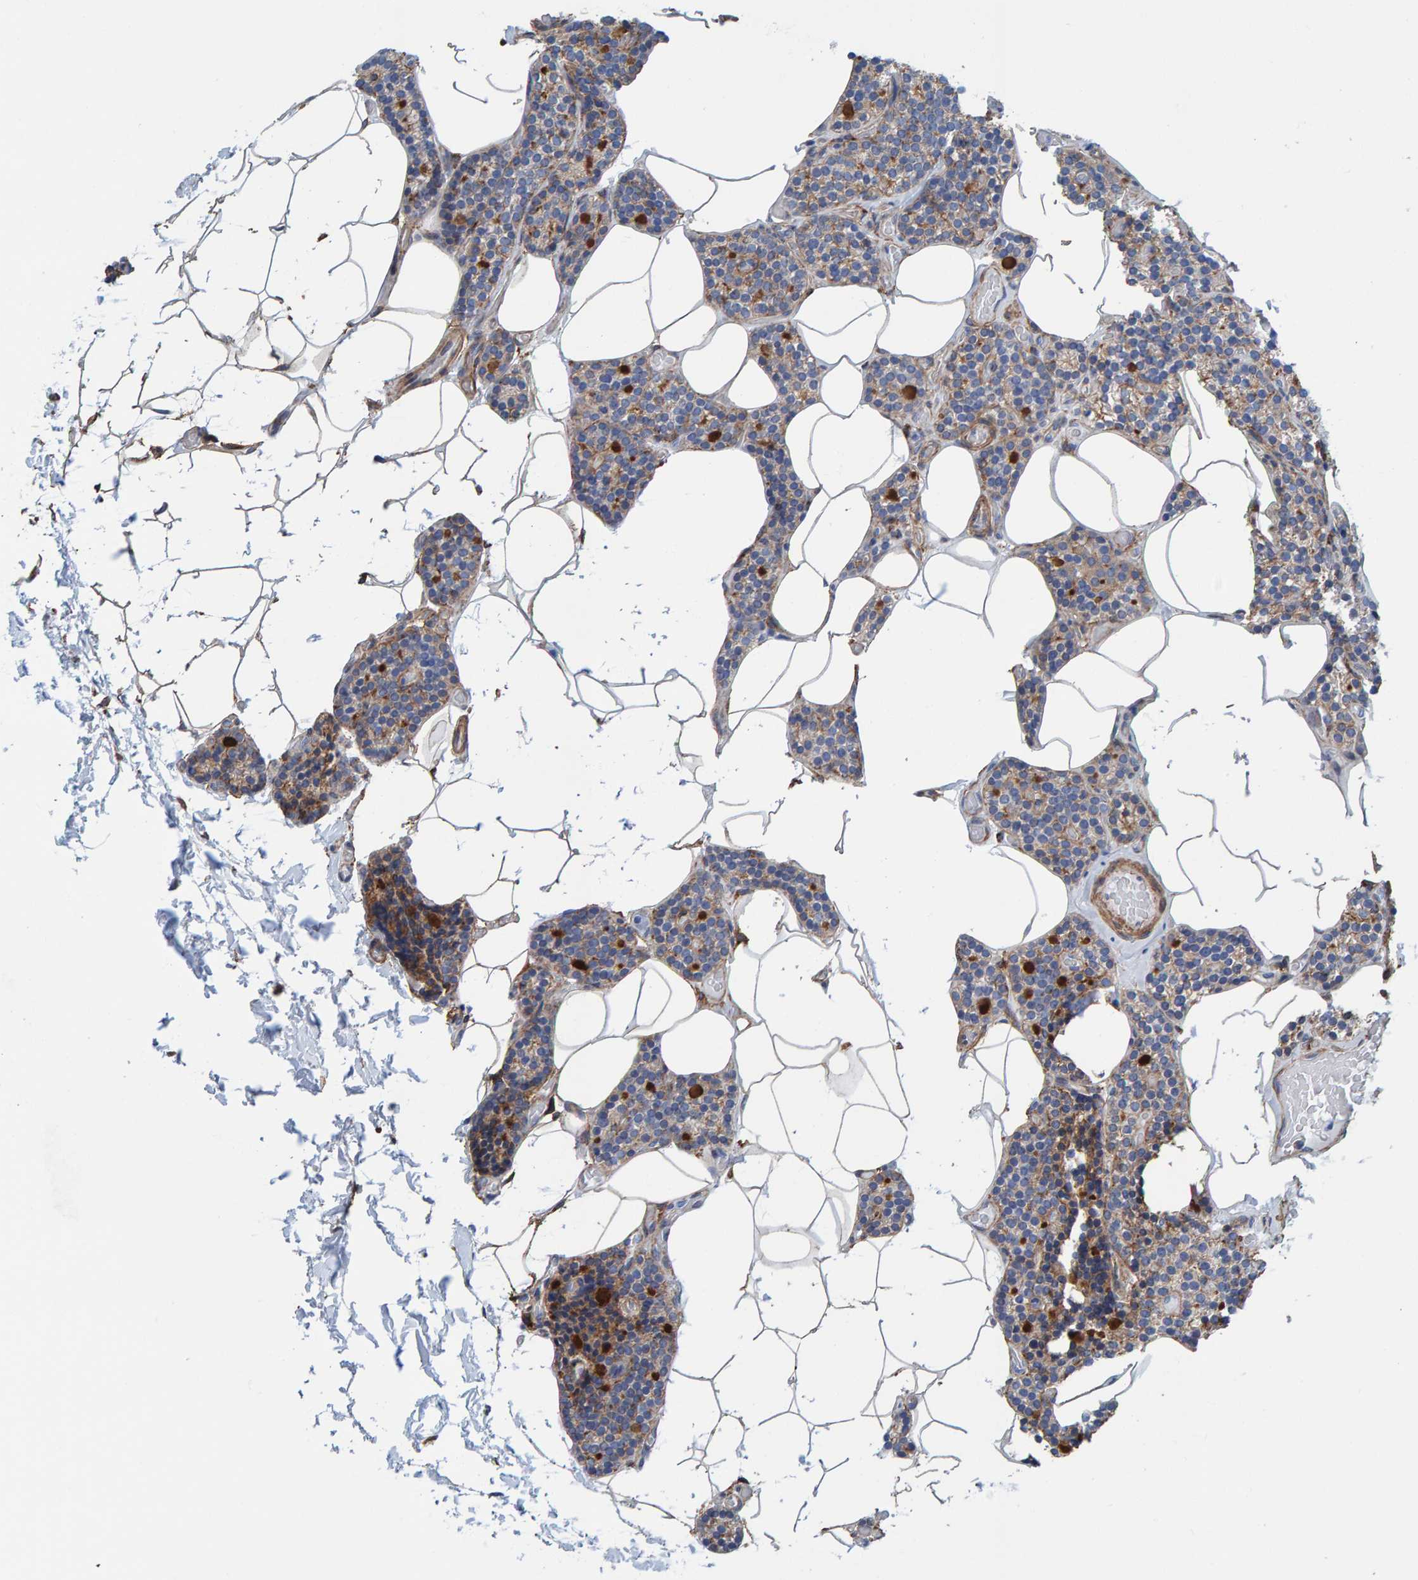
{"staining": {"intensity": "moderate", "quantity": "25%-75%", "location": "cytoplasmic/membranous"}, "tissue": "parathyroid gland", "cell_type": "Glandular cells", "image_type": "normal", "snomed": [{"axis": "morphology", "description": "Normal tissue, NOS"}, {"axis": "topography", "description": "Parathyroid gland"}], "caption": "The micrograph shows a brown stain indicating the presence of a protein in the cytoplasmic/membranous of glandular cells in parathyroid gland.", "gene": "LRP1", "patient": {"sex": "male", "age": 52}}